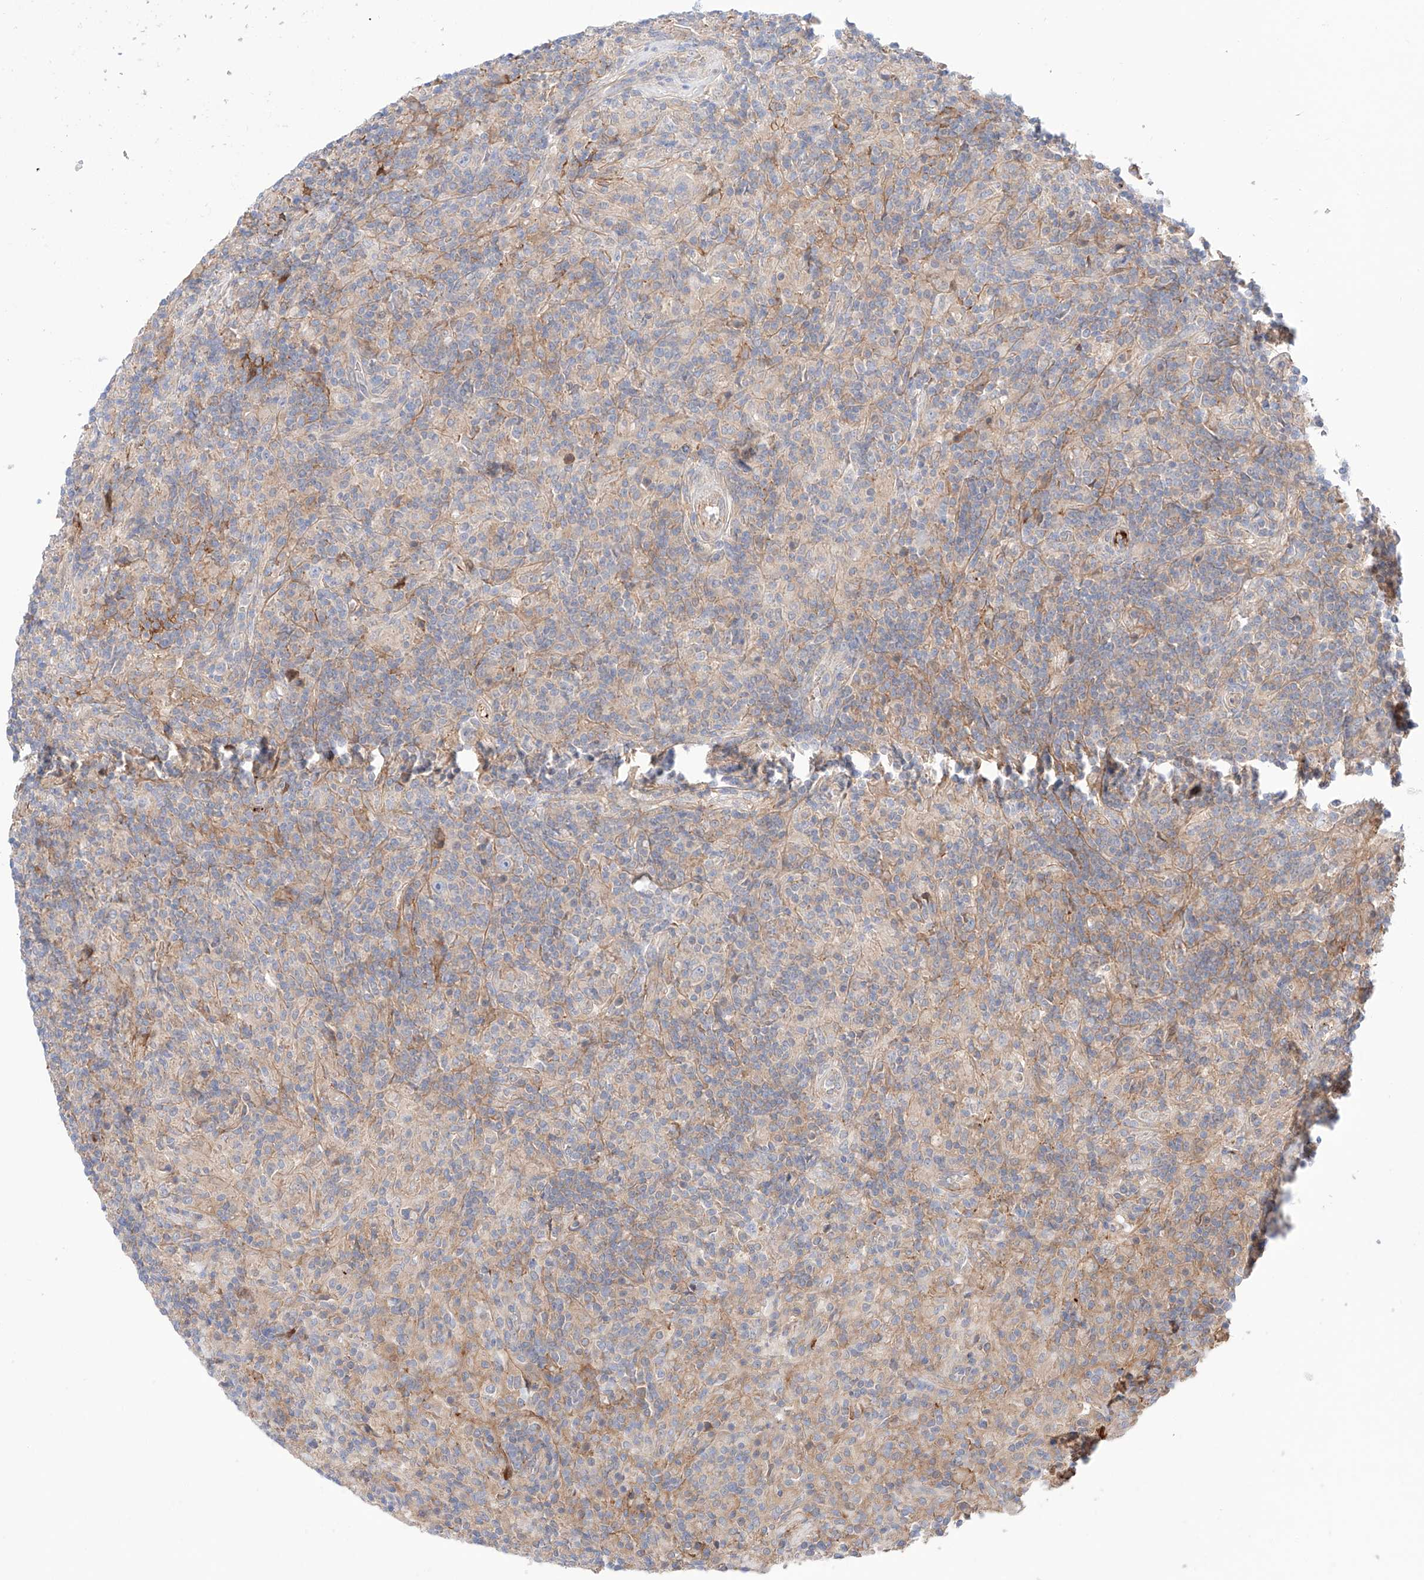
{"staining": {"intensity": "negative", "quantity": "none", "location": "none"}, "tissue": "lymphoma", "cell_type": "Tumor cells", "image_type": "cancer", "snomed": [{"axis": "morphology", "description": "Hodgkin's disease, NOS"}, {"axis": "topography", "description": "Lymph node"}], "caption": "This is a photomicrograph of IHC staining of Hodgkin's disease, which shows no positivity in tumor cells.", "gene": "PGGT1B", "patient": {"sex": "male", "age": 70}}